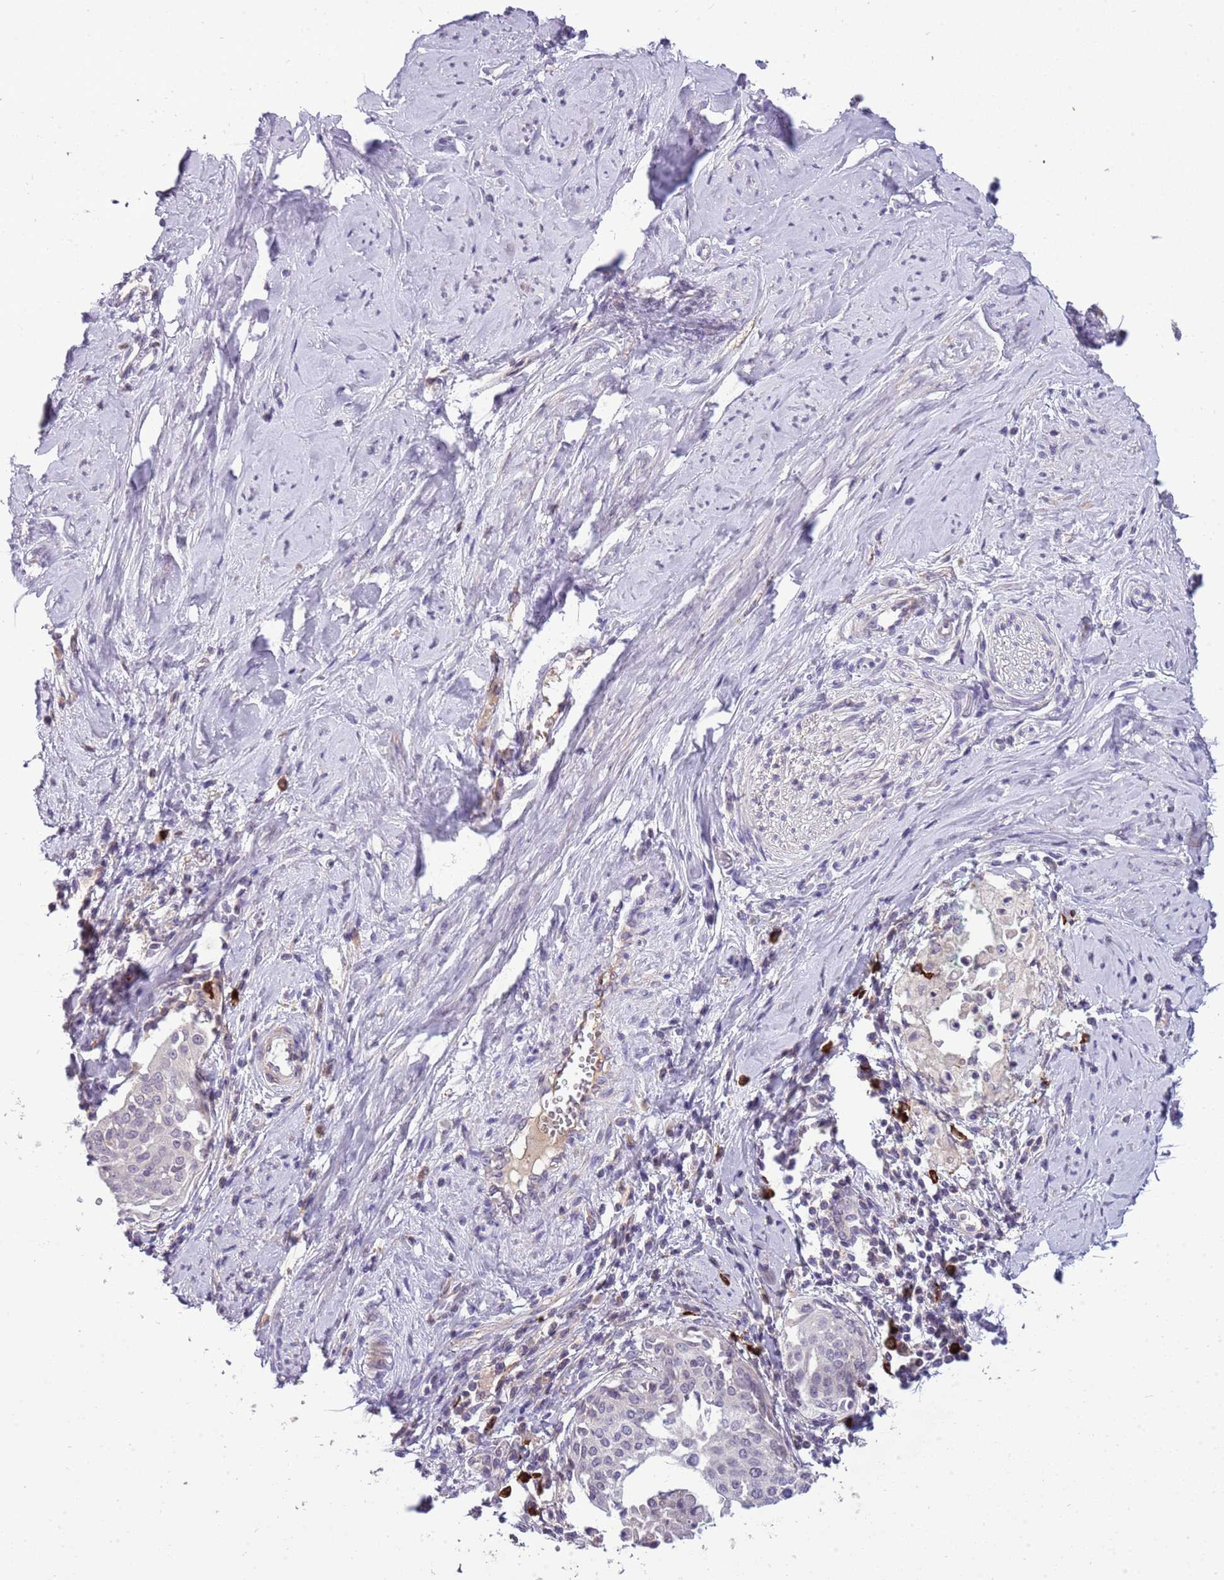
{"staining": {"intensity": "negative", "quantity": "none", "location": "none"}, "tissue": "cervical cancer", "cell_type": "Tumor cells", "image_type": "cancer", "snomed": [{"axis": "morphology", "description": "Squamous cell carcinoma, NOS"}, {"axis": "topography", "description": "Cervix"}], "caption": "Immunohistochemistry (IHC) image of neoplastic tissue: cervical squamous cell carcinoma stained with DAB reveals no significant protein positivity in tumor cells.", "gene": "SCAMP5", "patient": {"sex": "female", "age": 44}}